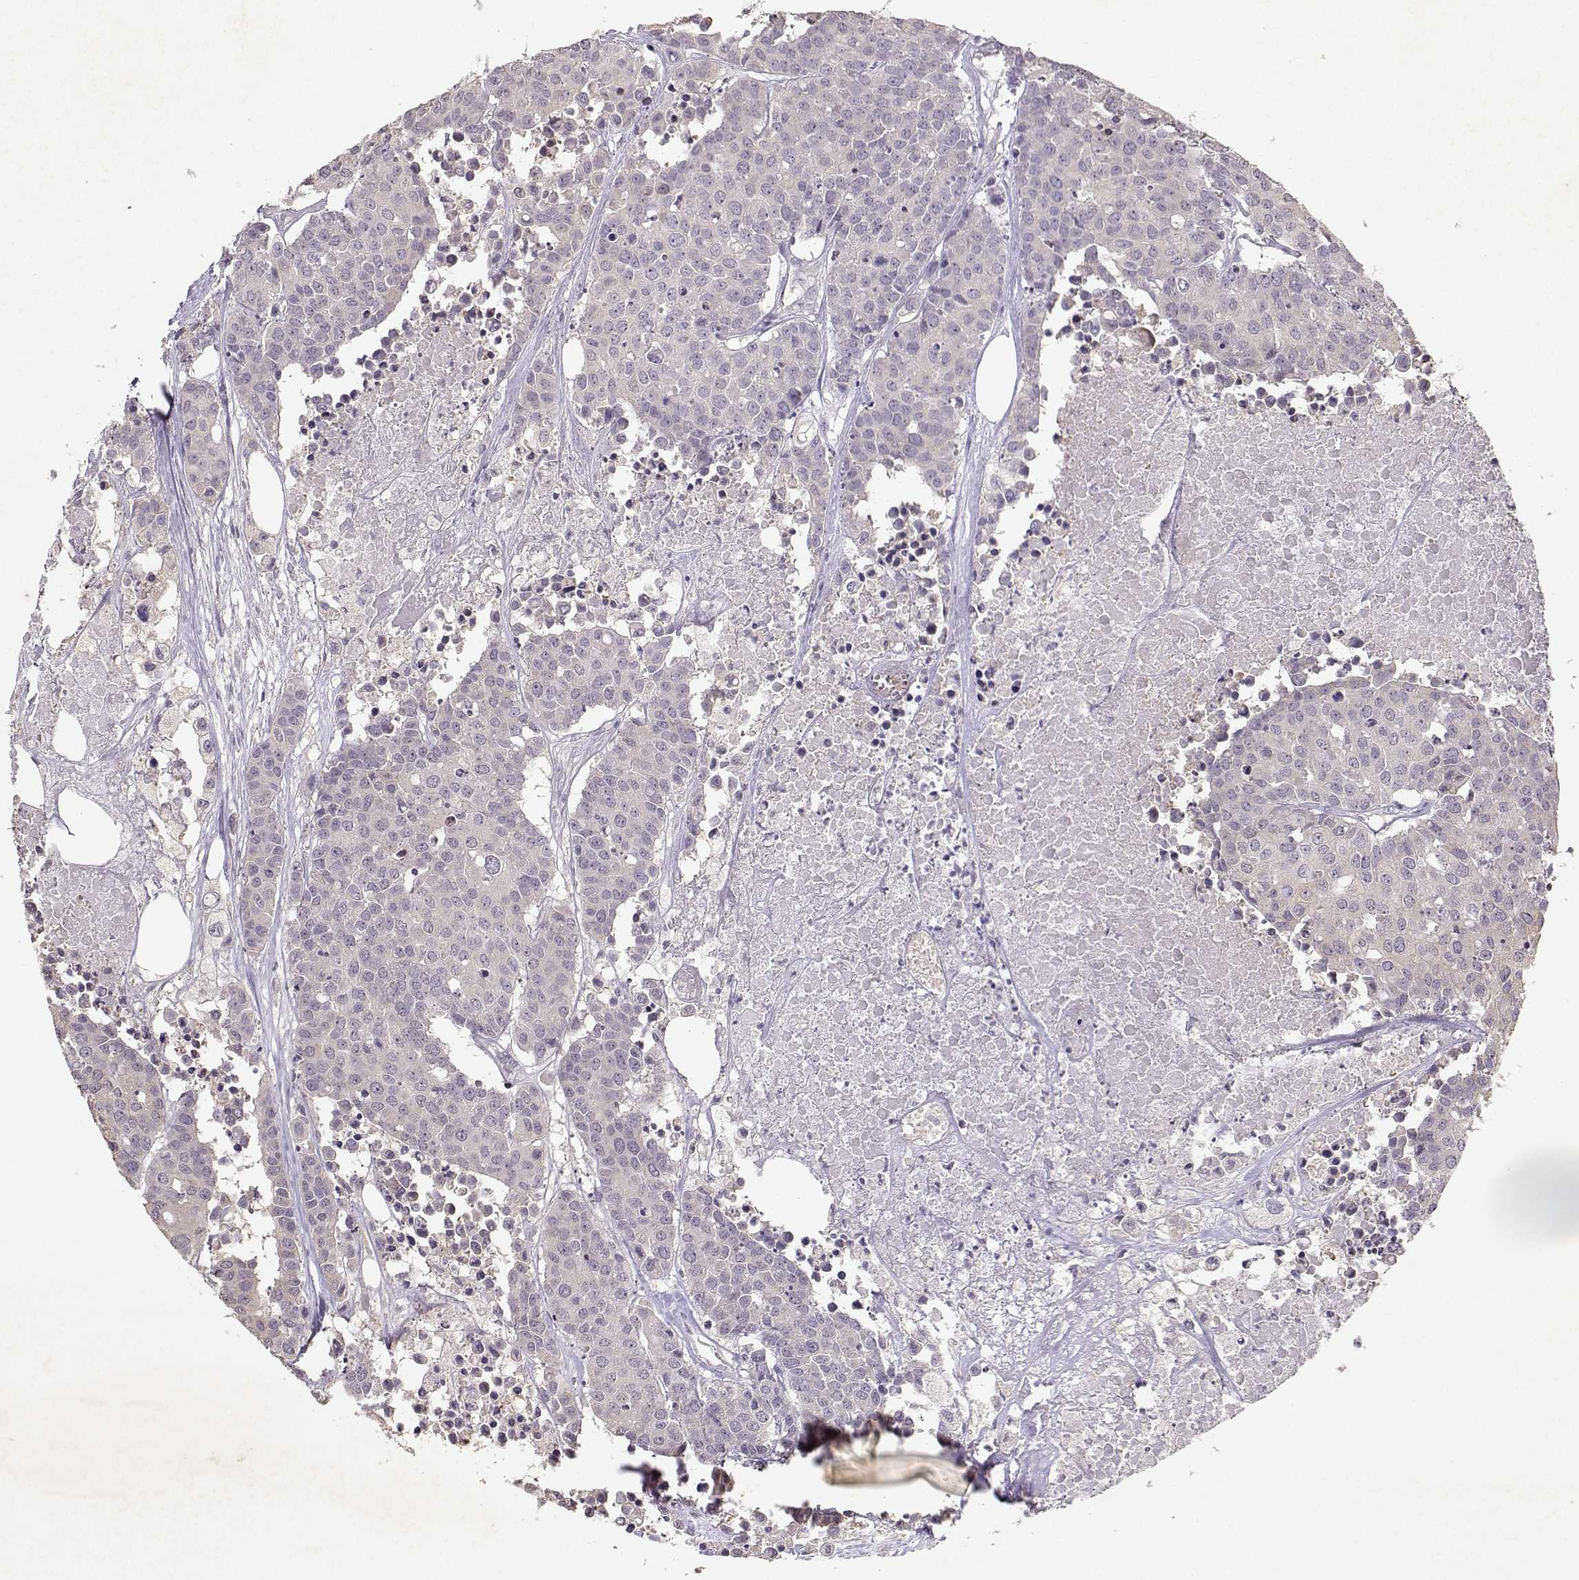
{"staining": {"intensity": "negative", "quantity": "none", "location": "none"}, "tissue": "carcinoid", "cell_type": "Tumor cells", "image_type": "cancer", "snomed": [{"axis": "morphology", "description": "Carcinoid, malignant, NOS"}, {"axis": "topography", "description": "Colon"}], "caption": "Tumor cells are negative for brown protein staining in carcinoid.", "gene": "UROC1", "patient": {"sex": "male", "age": 81}}